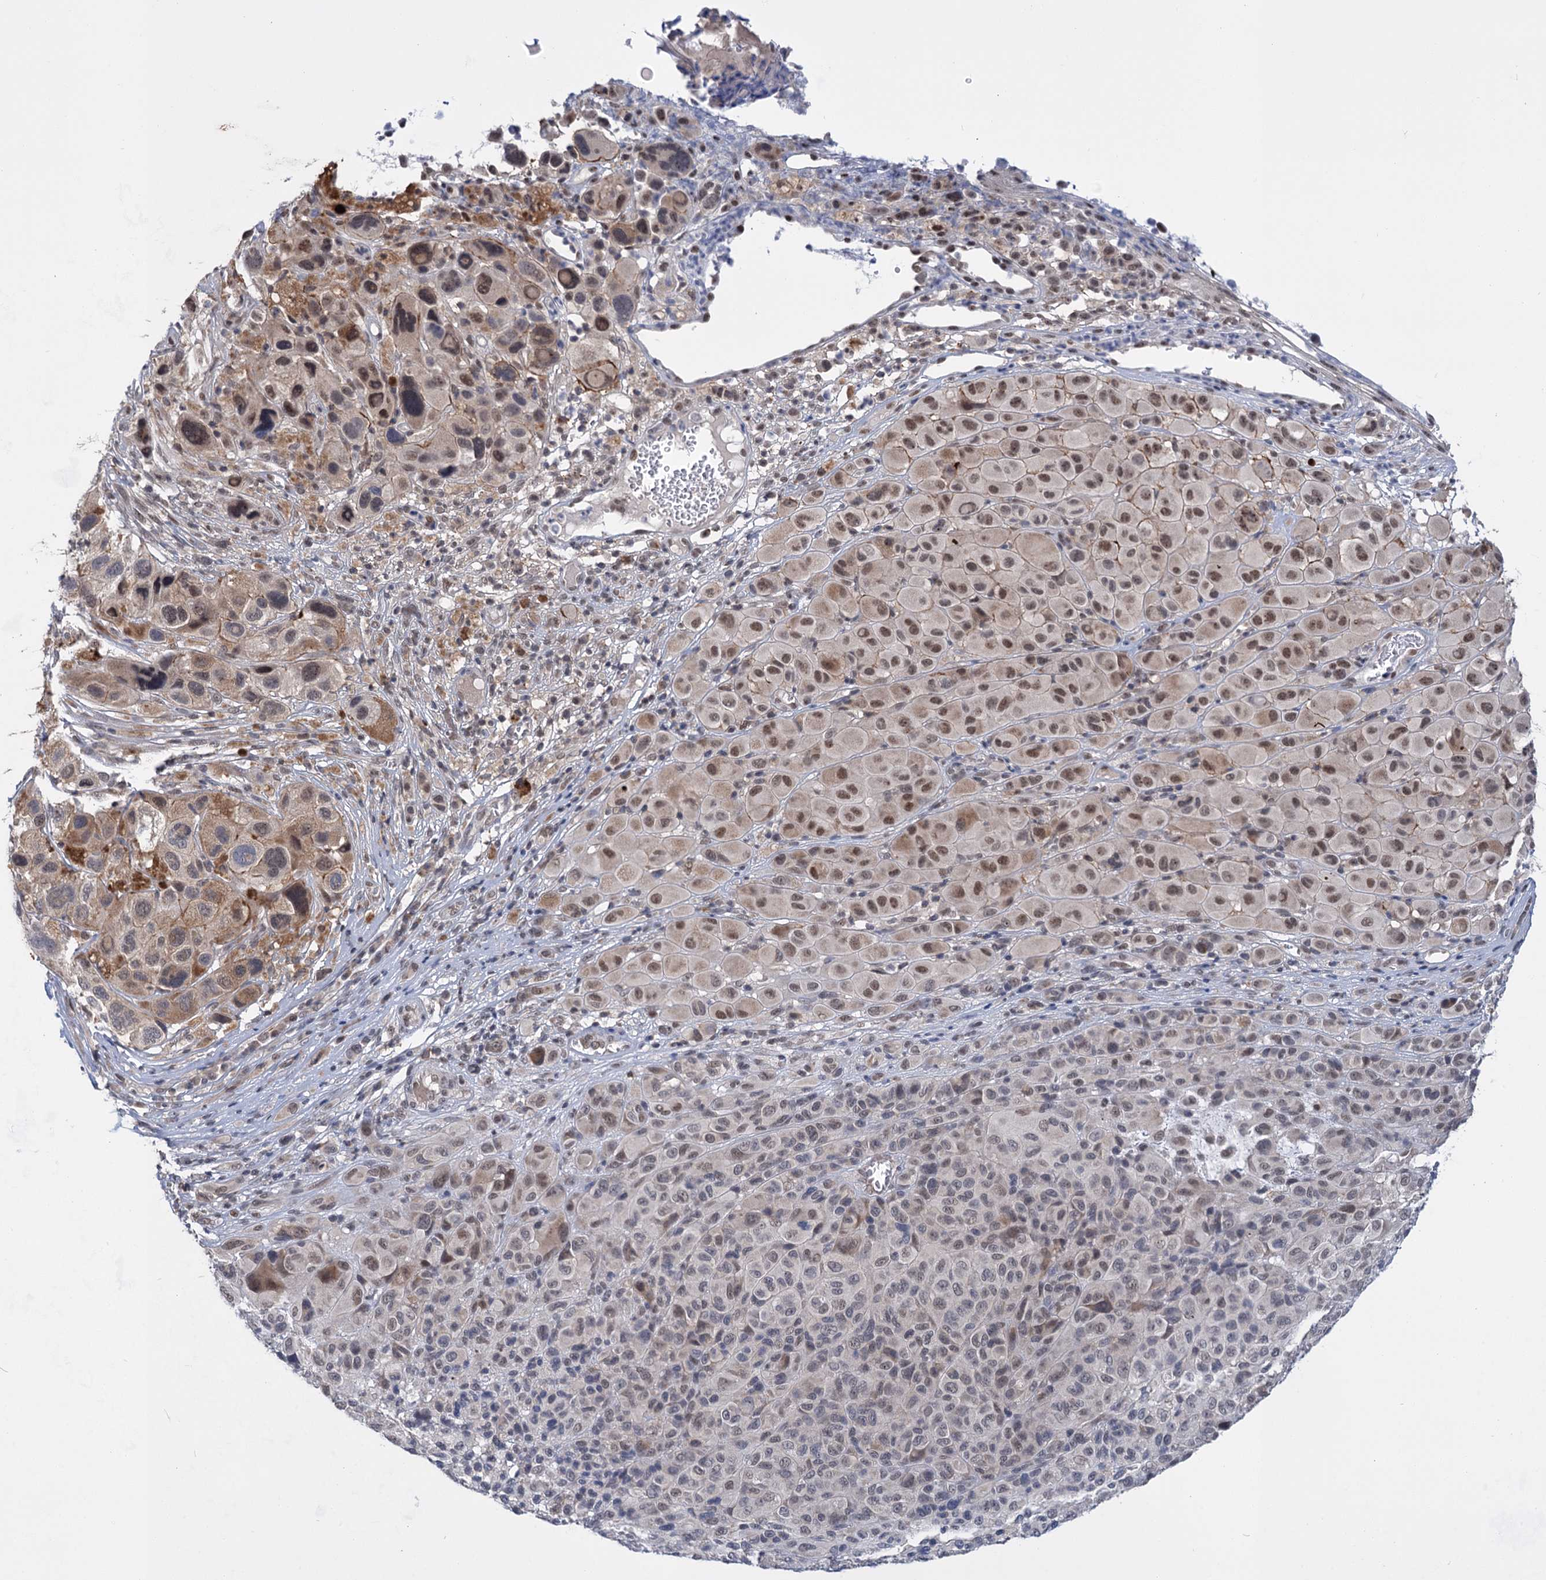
{"staining": {"intensity": "moderate", "quantity": "<25%", "location": "cytoplasmic/membranous,nuclear"}, "tissue": "melanoma", "cell_type": "Tumor cells", "image_type": "cancer", "snomed": [{"axis": "morphology", "description": "Malignant melanoma, NOS"}, {"axis": "topography", "description": "Skin of trunk"}], "caption": "Immunohistochemistry (DAB) staining of malignant melanoma reveals moderate cytoplasmic/membranous and nuclear protein expression in about <25% of tumor cells. The protein of interest is stained brown, and the nuclei are stained in blue (DAB IHC with brightfield microscopy, high magnification).", "gene": "TTC17", "patient": {"sex": "male", "age": 71}}